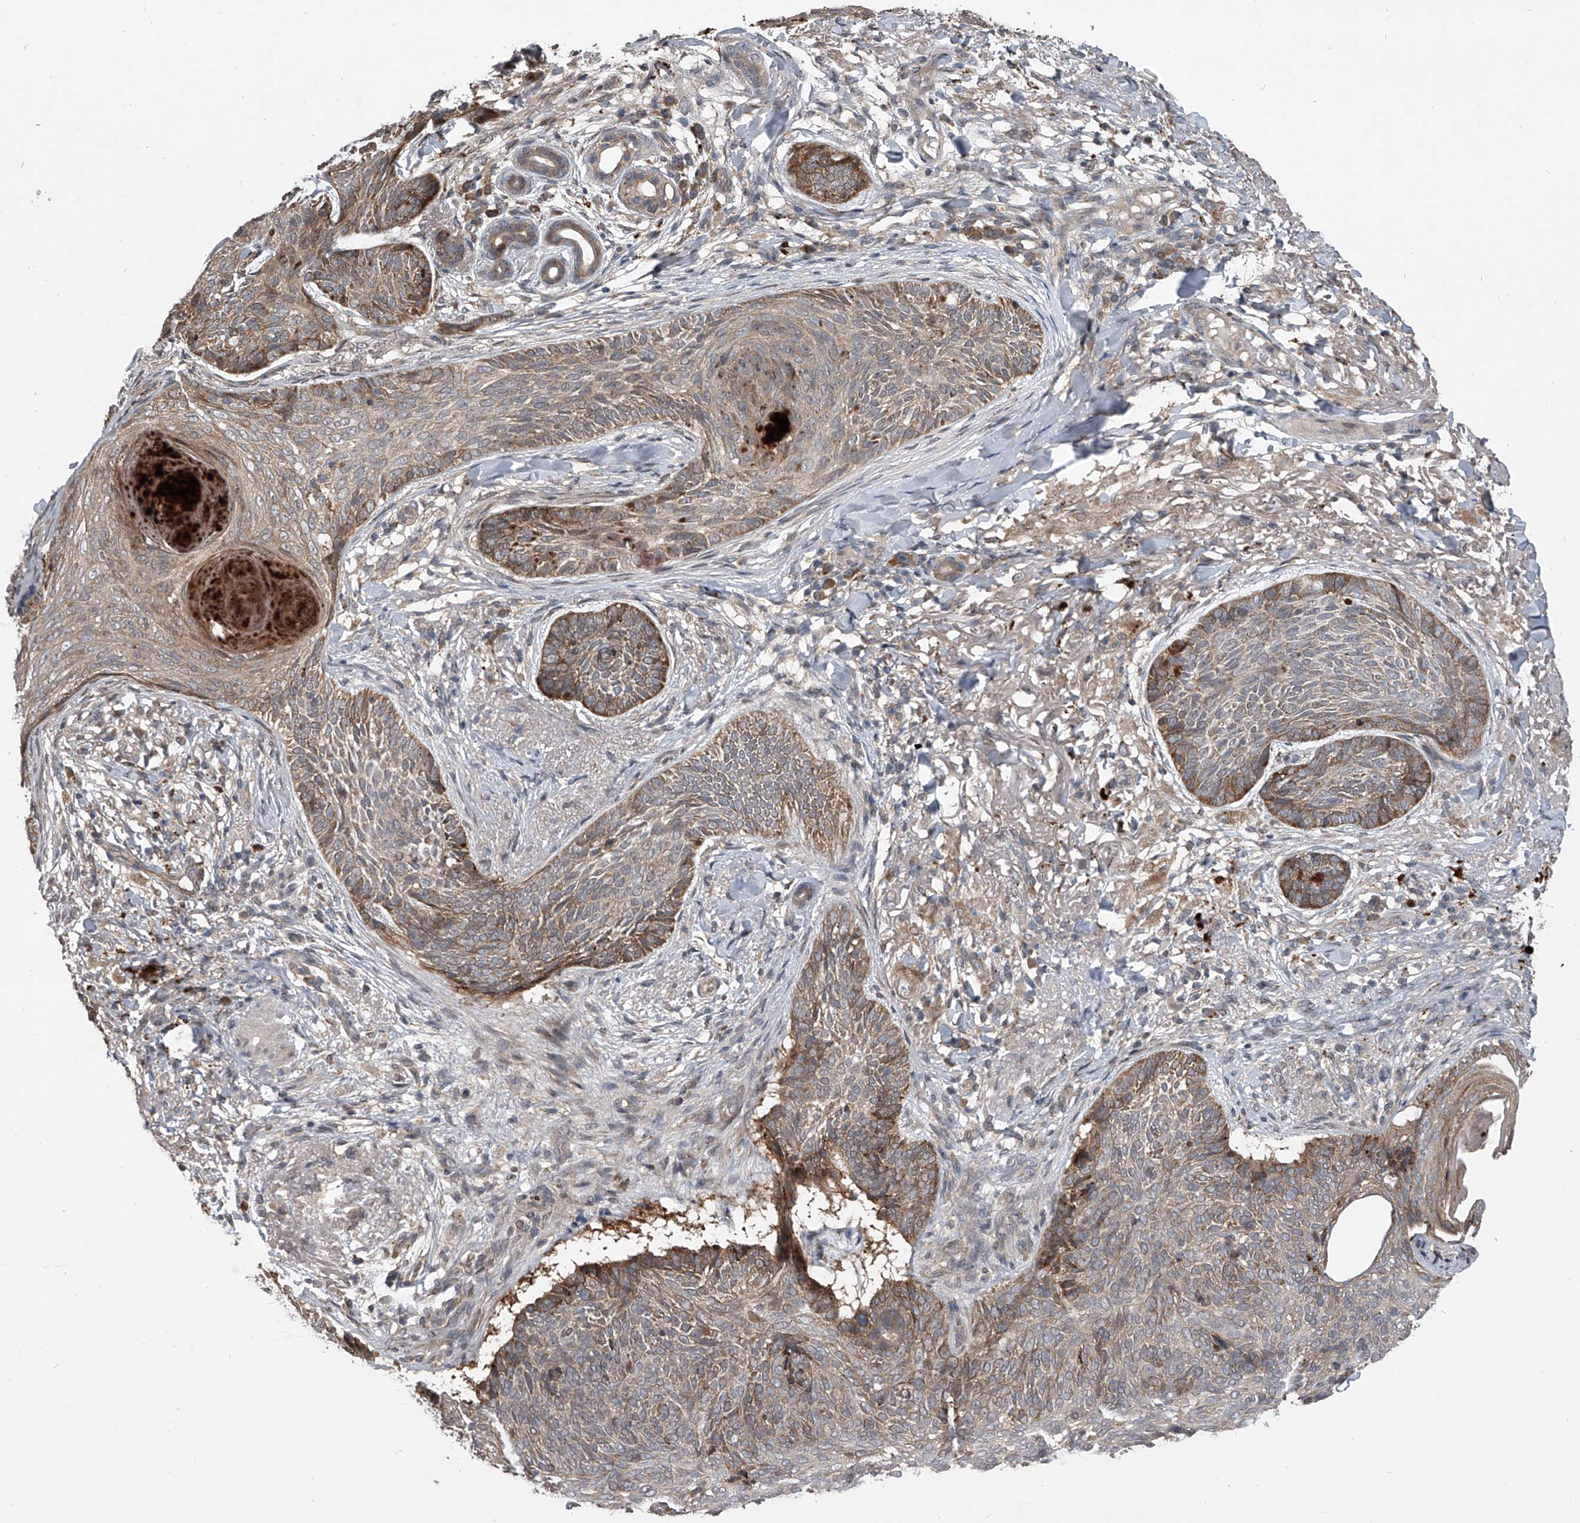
{"staining": {"intensity": "moderate", "quantity": "<25%", "location": "cytoplasmic/membranous"}, "tissue": "skin cancer", "cell_type": "Tumor cells", "image_type": "cancer", "snomed": [{"axis": "morphology", "description": "Basal cell carcinoma"}, {"axis": "topography", "description": "Skin"}], "caption": "Tumor cells display low levels of moderate cytoplasmic/membranous staining in about <25% of cells in basal cell carcinoma (skin). (IHC, brightfield microscopy, high magnification).", "gene": "GEMIN8", "patient": {"sex": "male", "age": 85}}